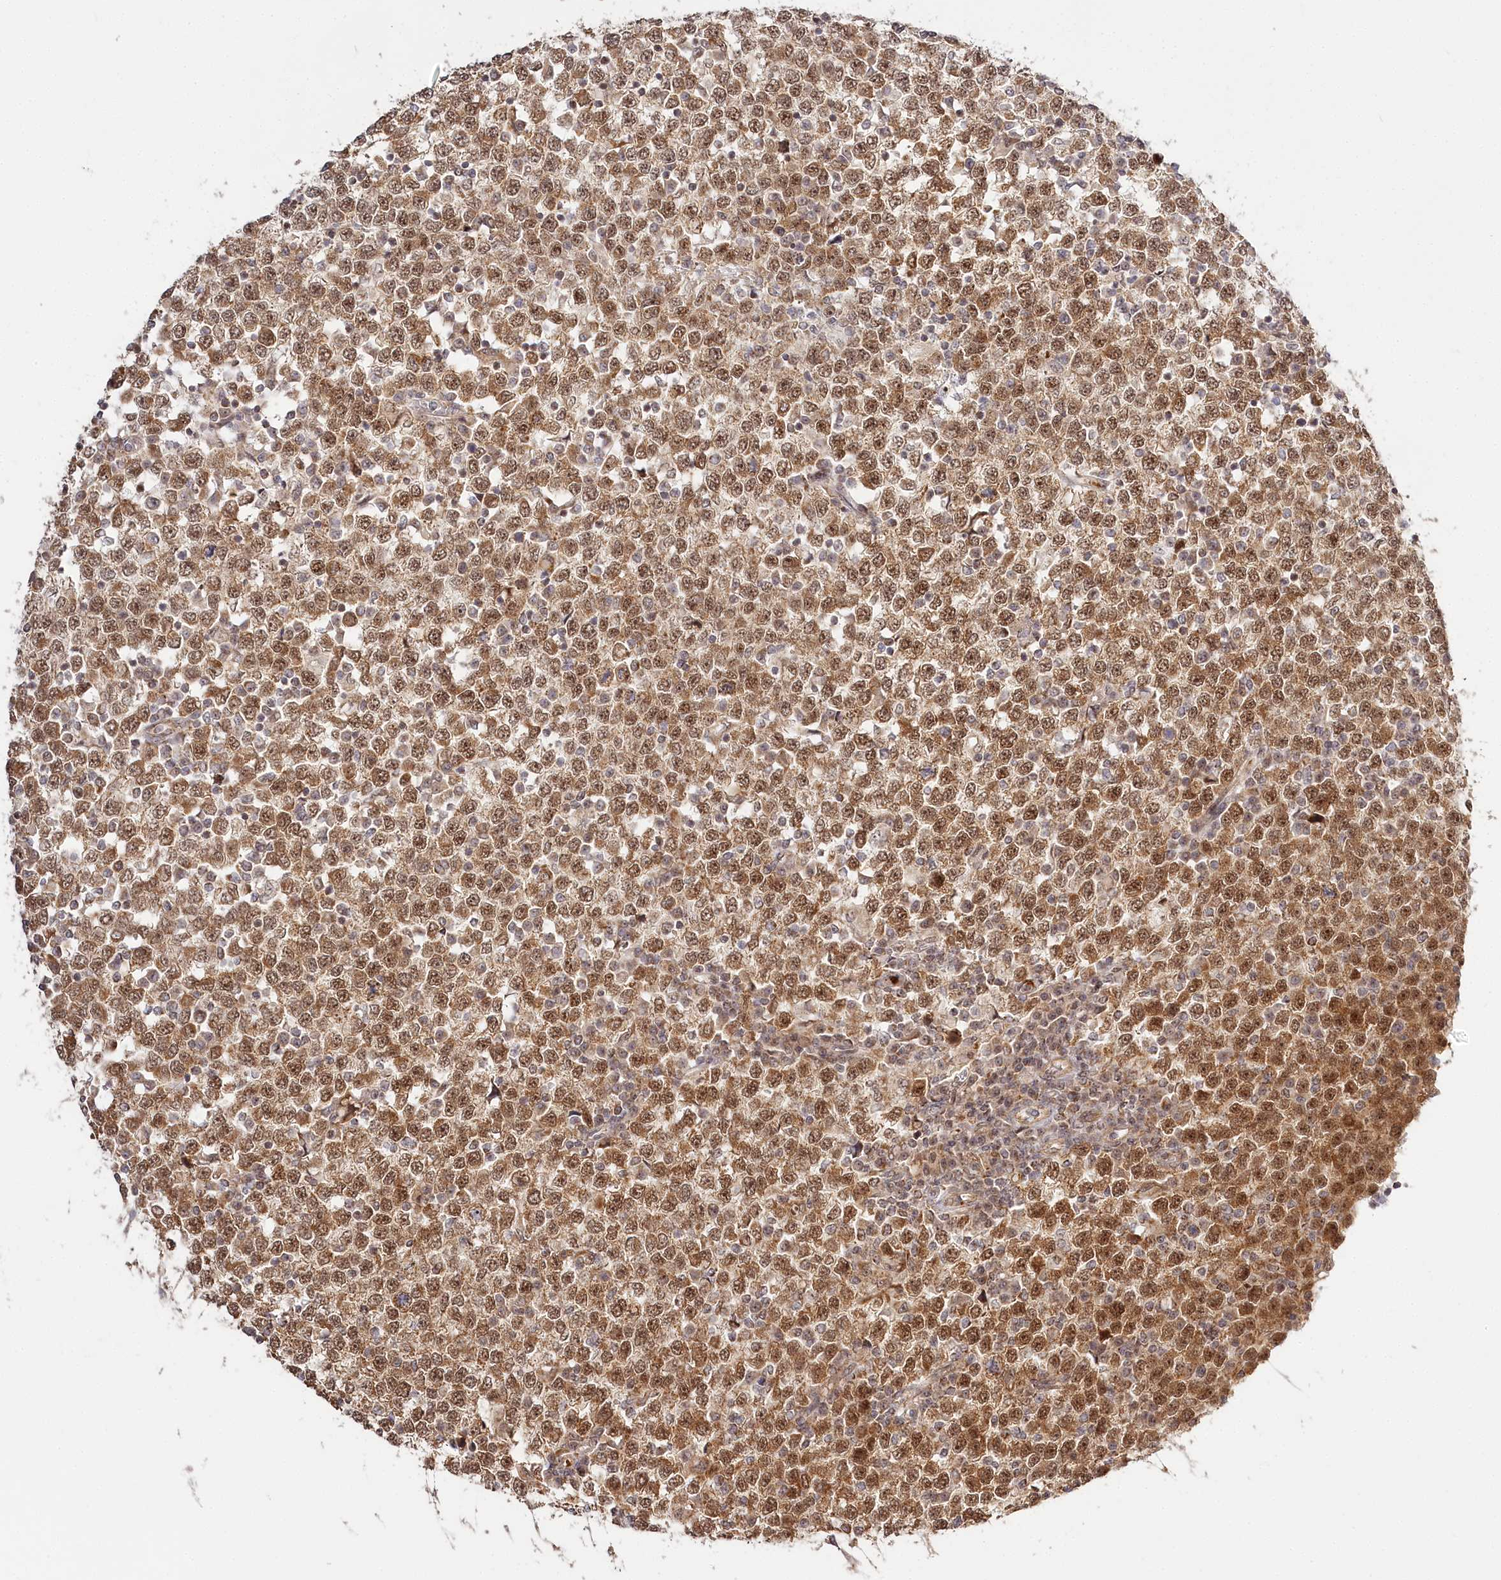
{"staining": {"intensity": "moderate", "quantity": ">75%", "location": "cytoplasmic/membranous,nuclear"}, "tissue": "testis cancer", "cell_type": "Tumor cells", "image_type": "cancer", "snomed": [{"axis": "morphology", "description": "Seminoma, NOS"}, {"axis": "topography", "description": "Testis"}], "caption": "Immunohistochemical staining of human testis cancer (seminoma) exhibits moderate cytoplasmic/membranous and nuclear protein positivity in approximately >75% of tumor cells. Nuclei are stained in blue.", "gene": "RTN4IP1", "patient": {"sex": "male", "age": 65}}